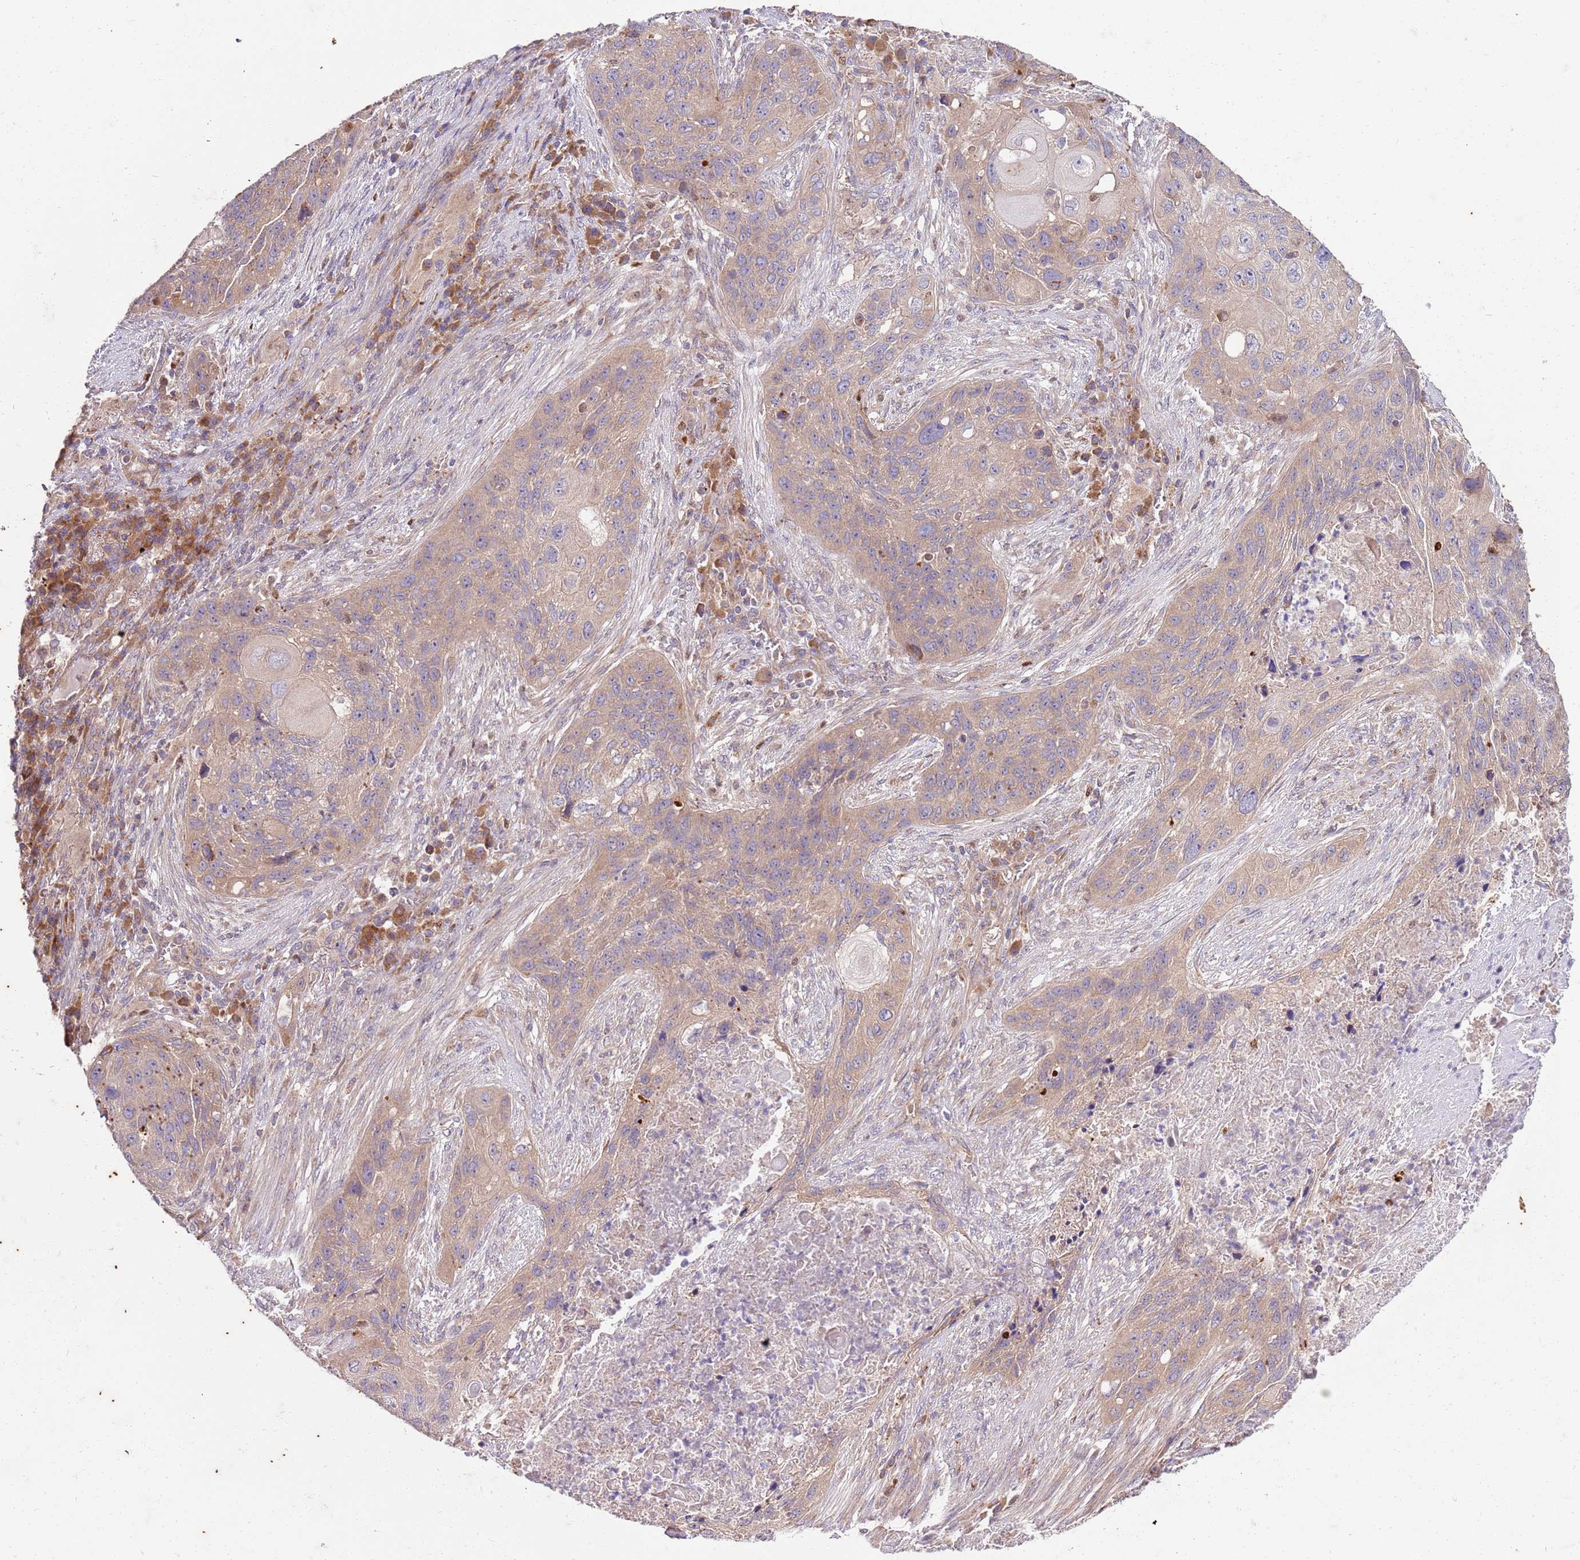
{"staining": {"intensity": "weak", "quantity": ">75%", "location": "cytoplasmic/membranous"}, "tissue": "lung cancer", "cell_type": "Tumor cells", "image_type": "cancer", "snomed": [{"axis": "morphology", "description": "Squamous cell carcinoma, NOS"}, {"axis": "topography", "description": "Lung"}], "caption": "About >75% of tumor cells in human squamous cell carcinoma (lung) exhibit weak cytoplasmic/membranous protein staining as visualized by brown immunohistochemical staining.", "gene": "OSBP", "patient": {"sex": "female", "age": 63}}